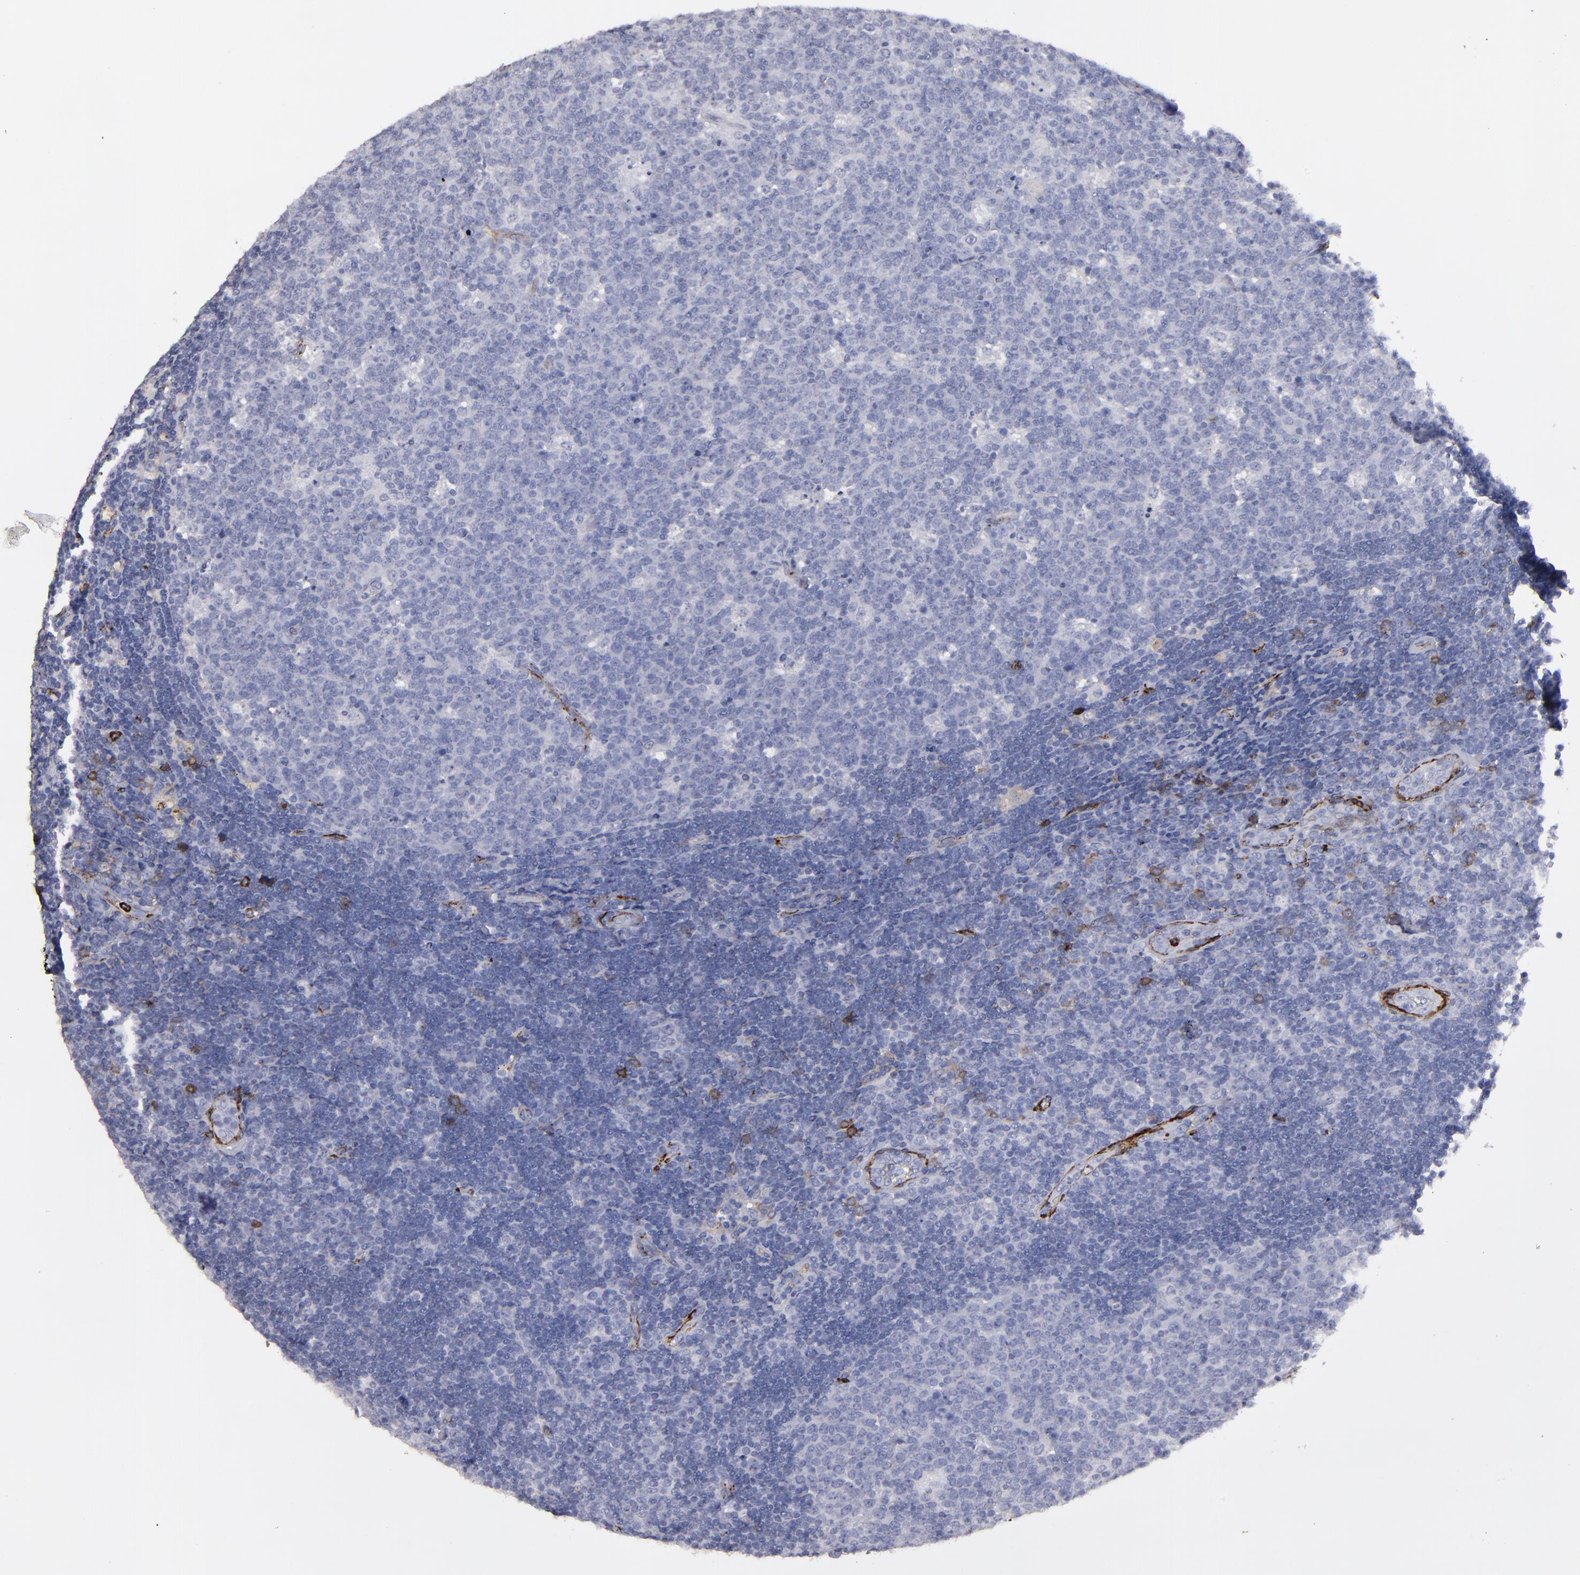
{"staining": {"intensity": "negative", "quantity": "none", "location": "none"}, "tissue": "lymph node", "cell_type": "Germinal center cells", "image_type": "normal", "snomed": [{"axis": "morphology", "description": "Normal tissue, NOS"}, {"axis": "topography", "description": "Lymph node"}, {"axis": "topography", "description": "Salivary gland"}], "caption": "Protein analysis of unremarkable lymph node displays no significant positivity in germinal center cells. (DAB immunohistochemistry (IHC), high magnification).", "gene": "CD36", "patient": {"sex": "male", "age": 8}}